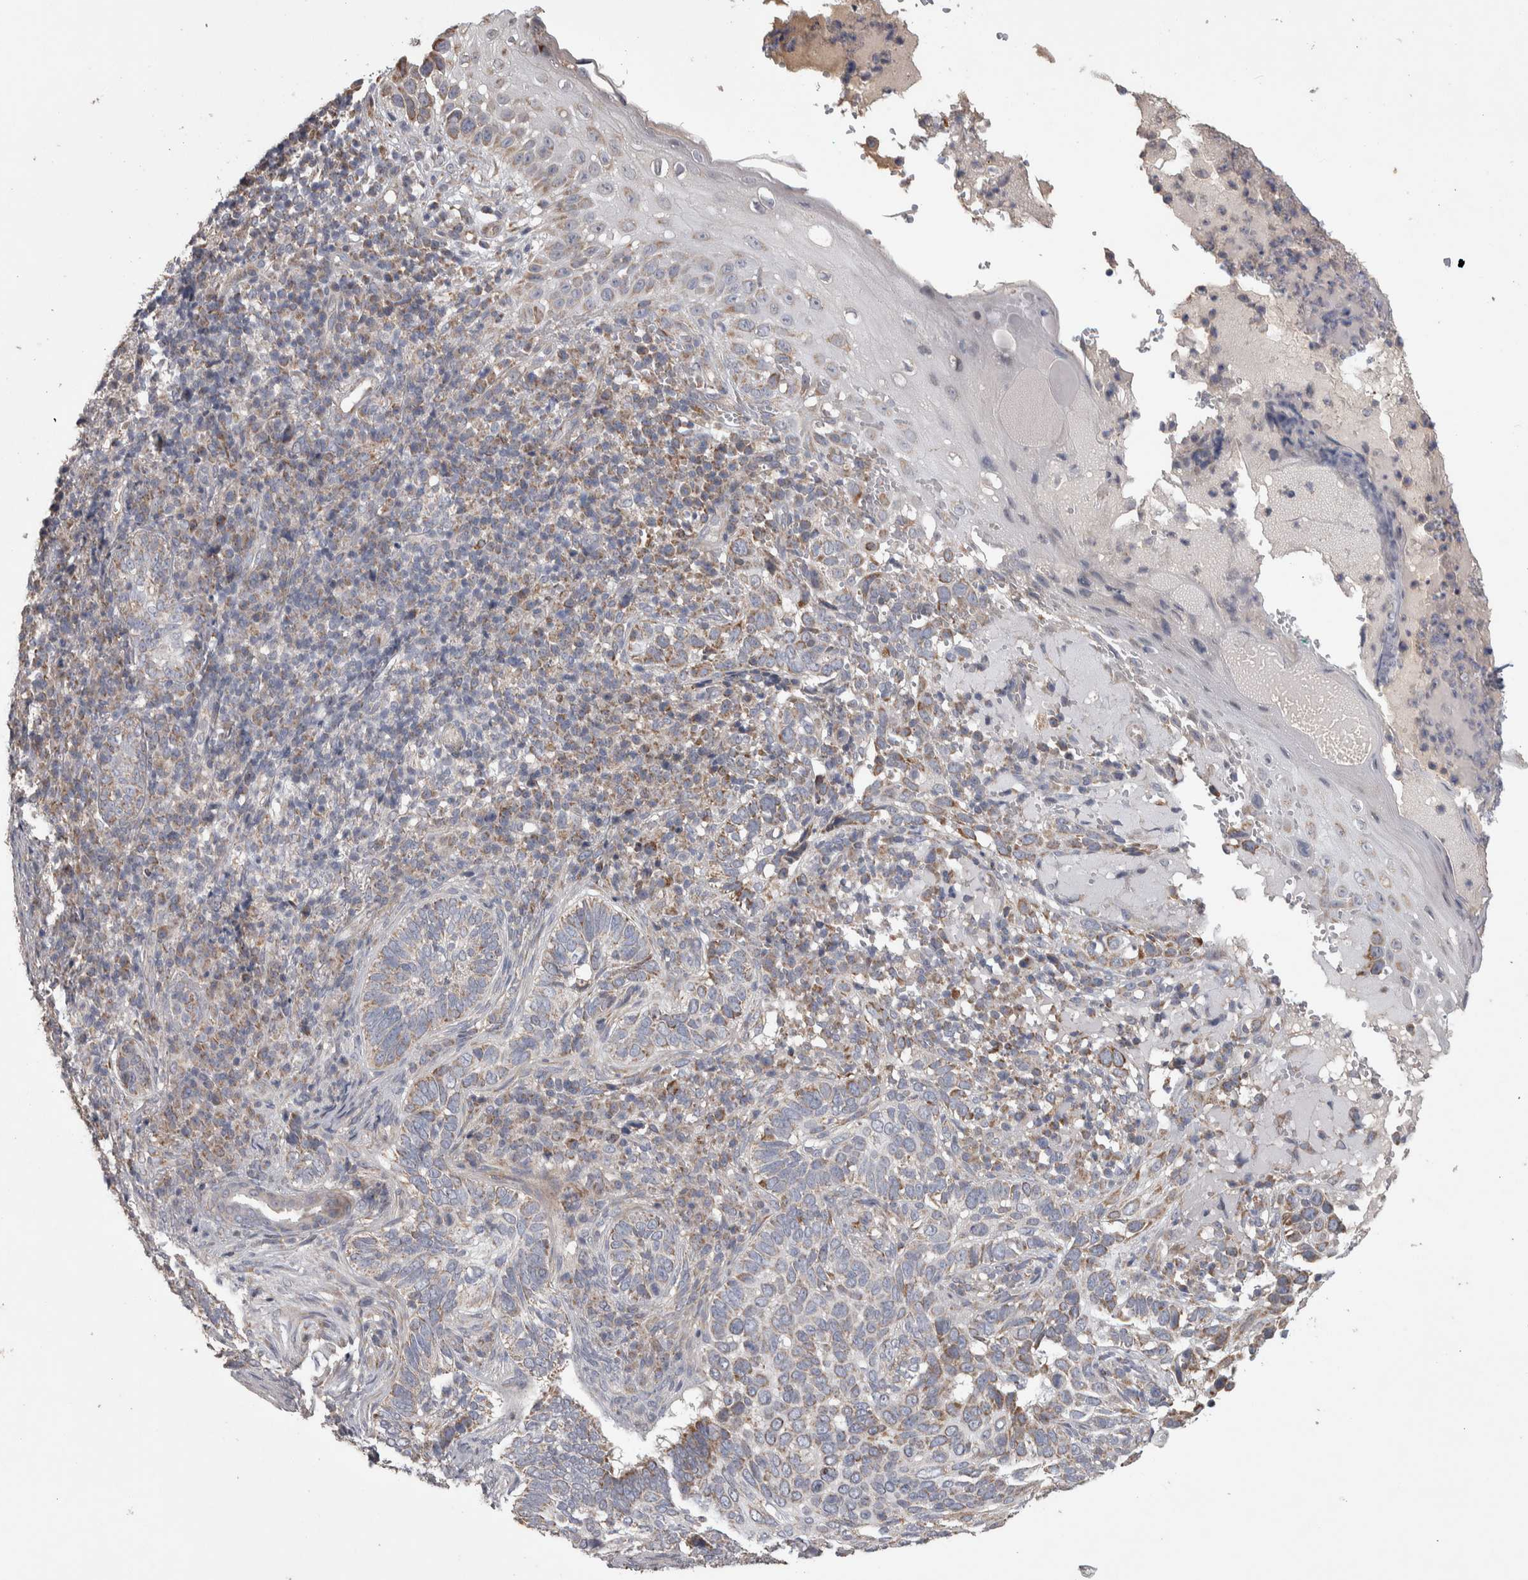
{"staining": {"intensity": "weak", "quantity": "25%-75%", "location": "cytoplasmic/membranous"}, "tissue": "skin cancer", "cell_type": "Tumor cells", "image_type": "cancer", "snomed": [{"axis": "morphology", "description": "Basal cell carcinoma"}, {"axis": "topography", "description": "Skin"}], "caption": "Immunohistochemistry (IHC) image of neoplastic tissue: skin cancer stained using immunohistochemistry (IHC) reveals low levels of weak protein expression localized specifically in the cytoplasmic/membranous of tumor cells, appearing as a cytoplasmic/membranous brown color.", "gene": "SCO1", "patient": {"sex": "female", "age": 89}}